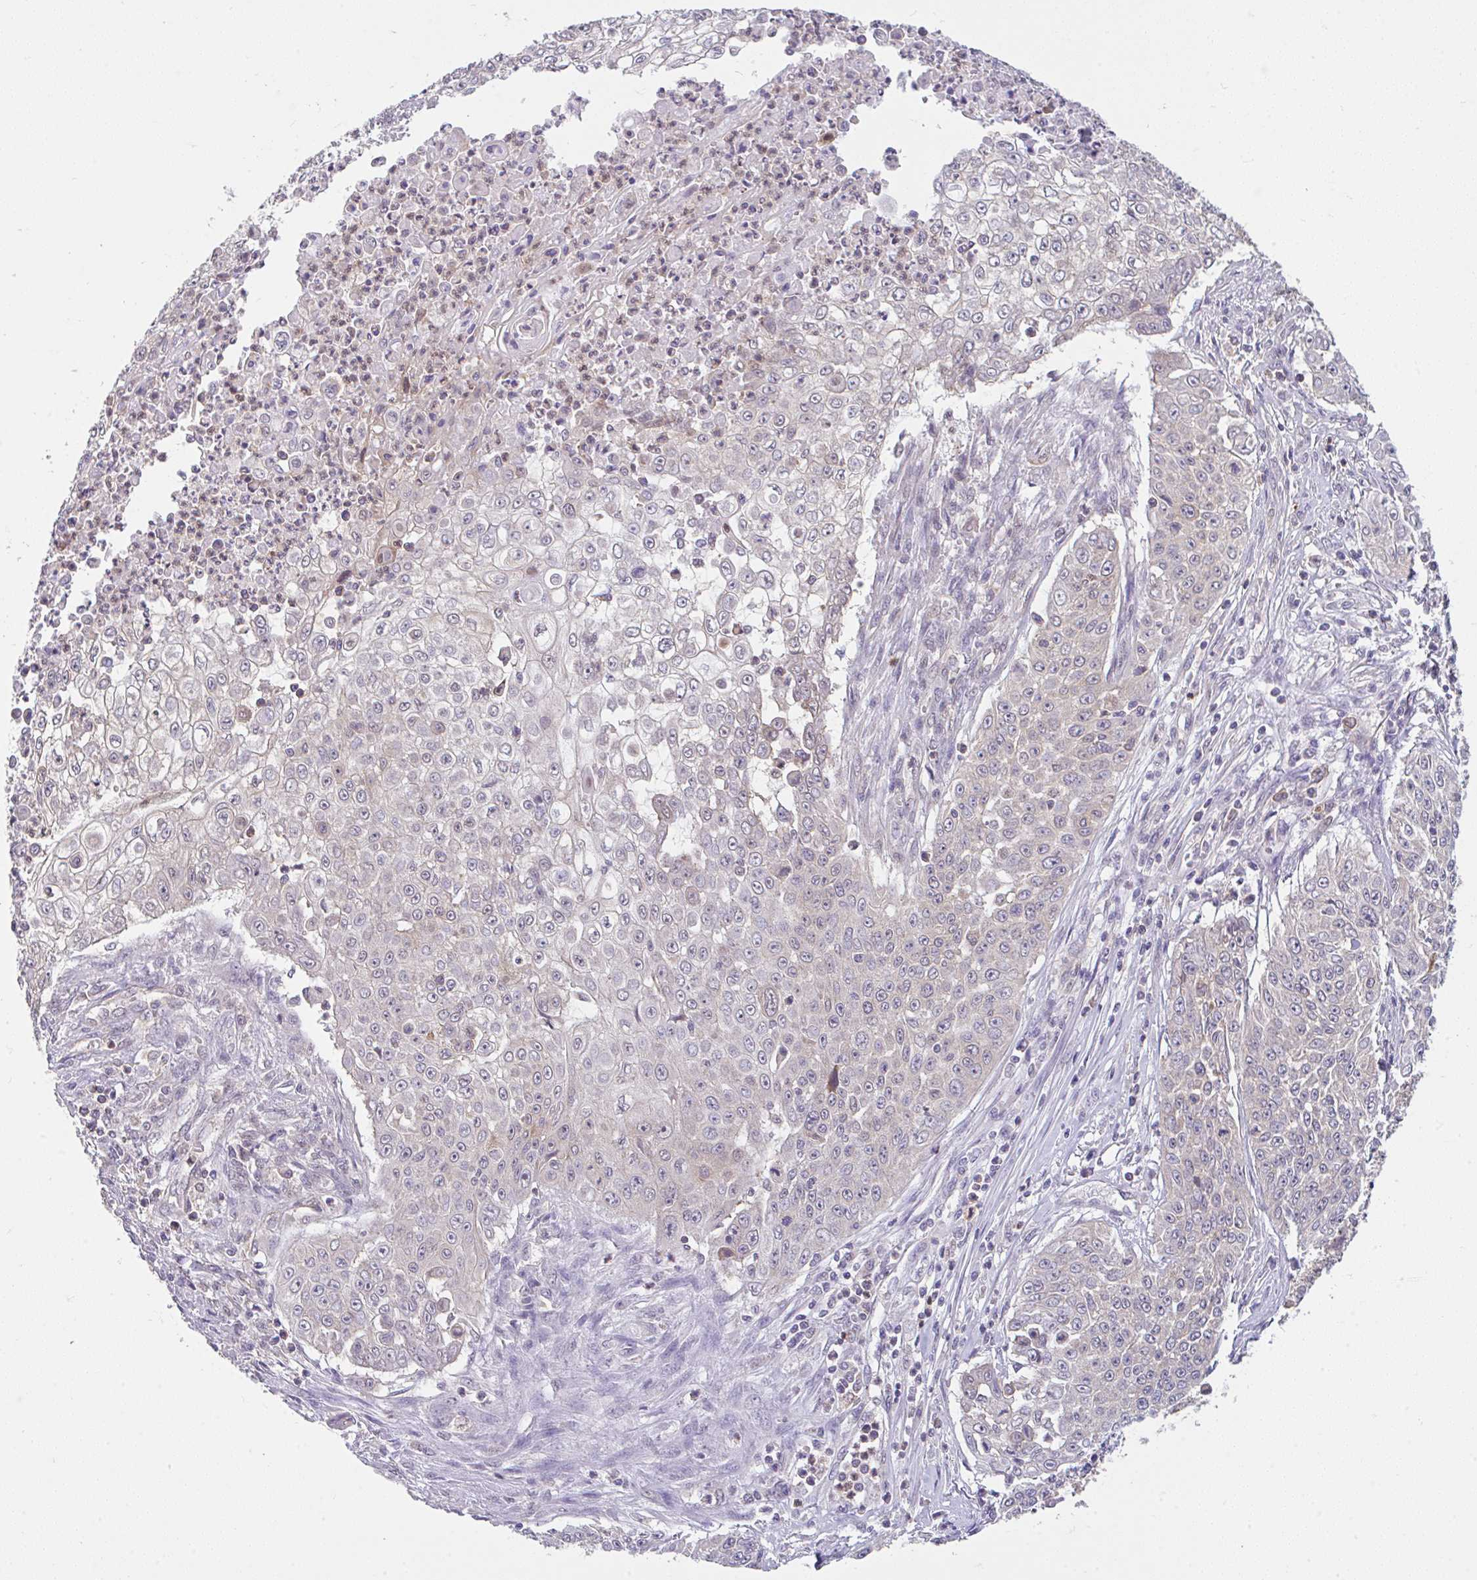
{"staining": {"intensity": "weak", "quantity": "<25%", "location": "cytoplasmic/membranous,nuclear"}, "tissue": "skin cancer", "cell_type": "Tumor cells", "image_type": "cancer", "snomed": [{"axis": "morphology", "description": "Squamous cell carcinoma, NOS"}, {"axis": "topography", "description": "Skin"}], "caption": "The IHC micrograph has no significant expression in tumor cells of skin cancer tissue.", "gene": "RALBP1", "patient": {"sex": "male", "age": 24}}